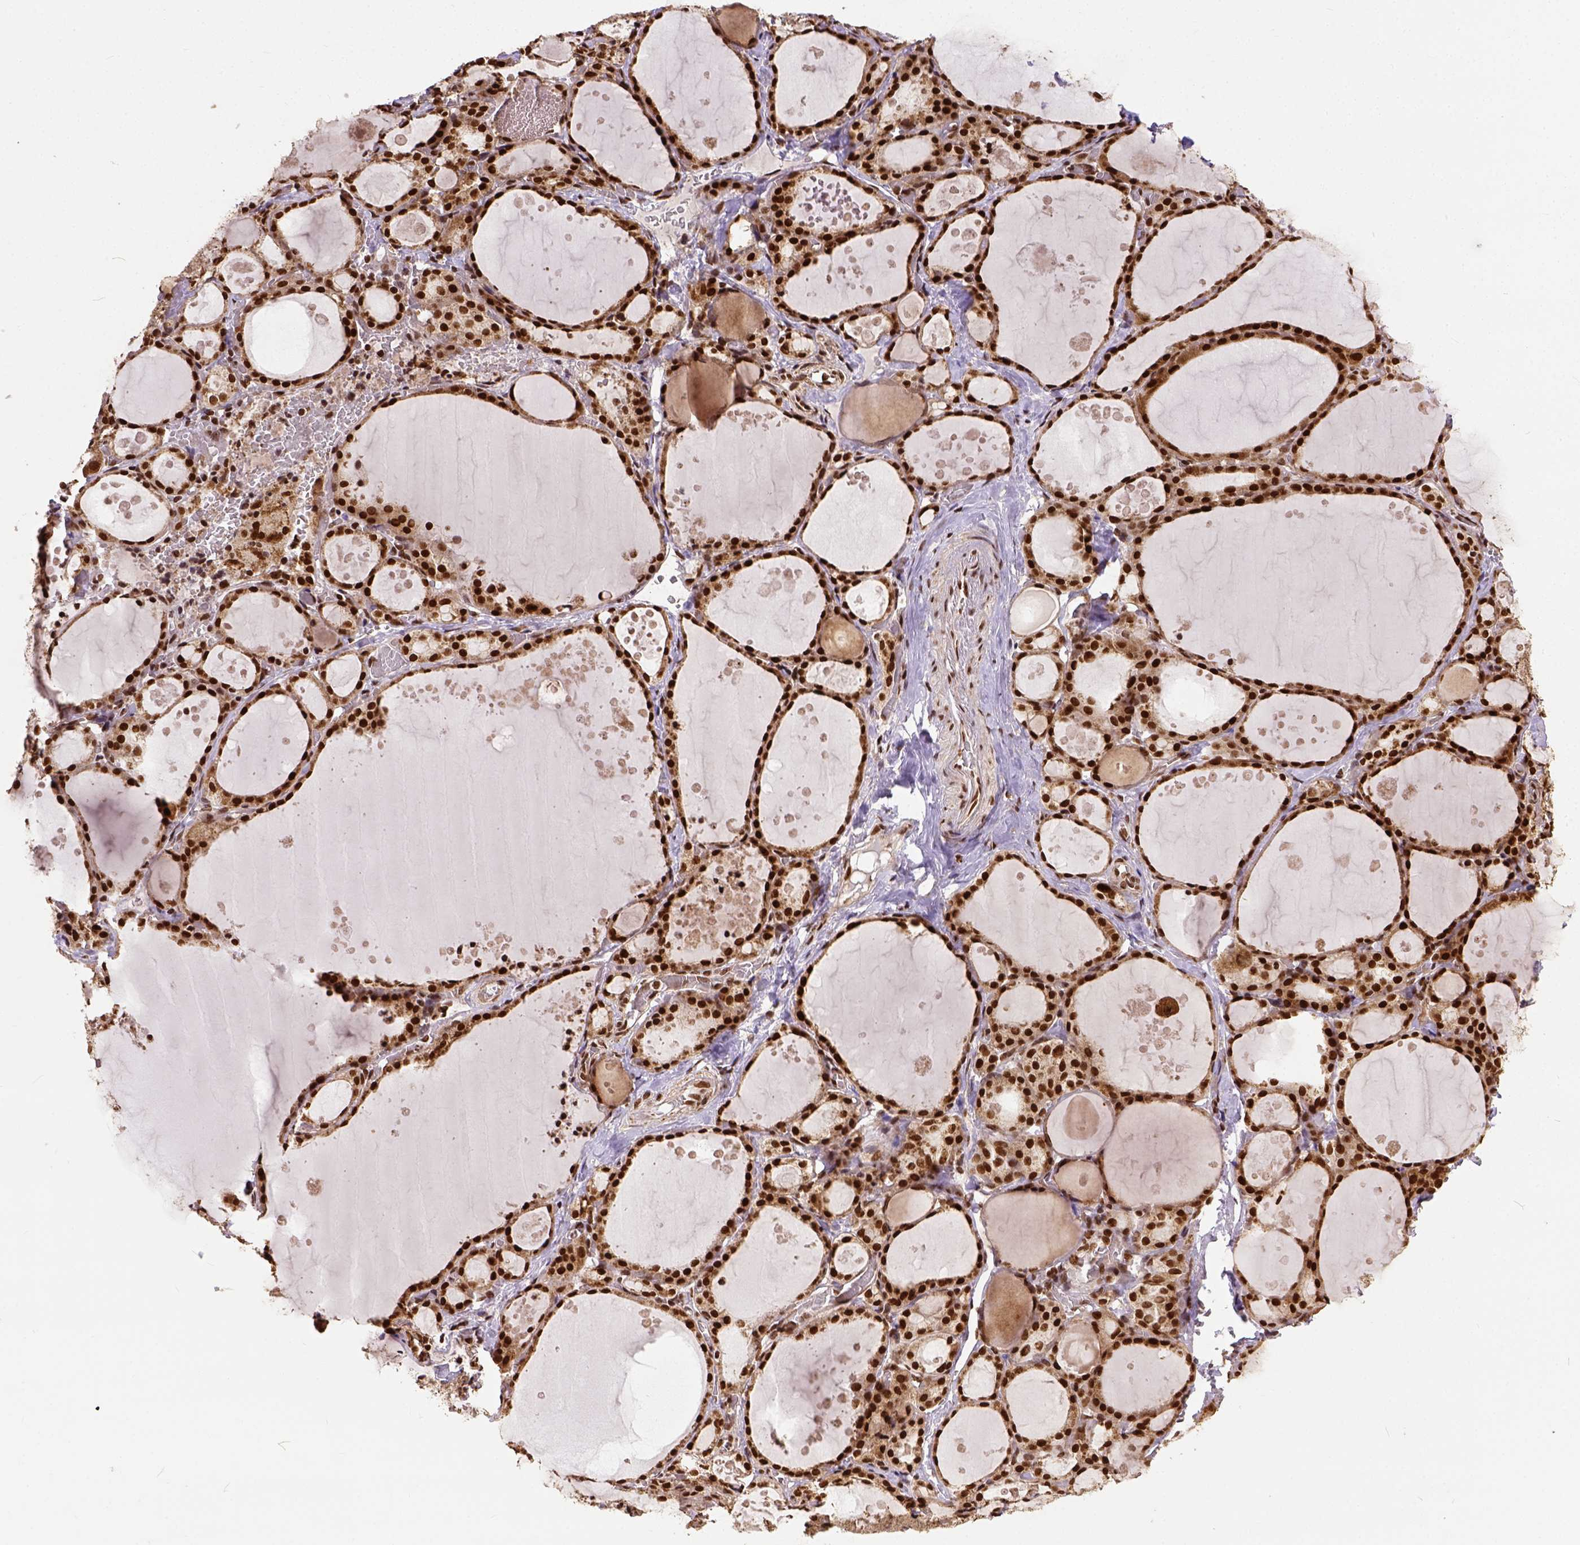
{"staining": {"intensity": "strong", "quantity": ">75%", "location": "nuclear"}, "tissue": "thyroid gland", "cell_type": "Glandular cells", "image_type": "normal", "snomed": [{"axis": "morphology", "description": "Normal tissue, NOS"}, {"axis": "topography", "description": "Thyroid gland"}], "caption": "Immunohistochemistry histopathology image of benign thyroid gland: human thyroid gland stained using IHC shows high levels of strong protein expression localized specifically in the nuclear of glandular cells, appearing as a nuclear brown color.", "gene": "NACC1", "patient": {"sex": "male", "age": 68}}